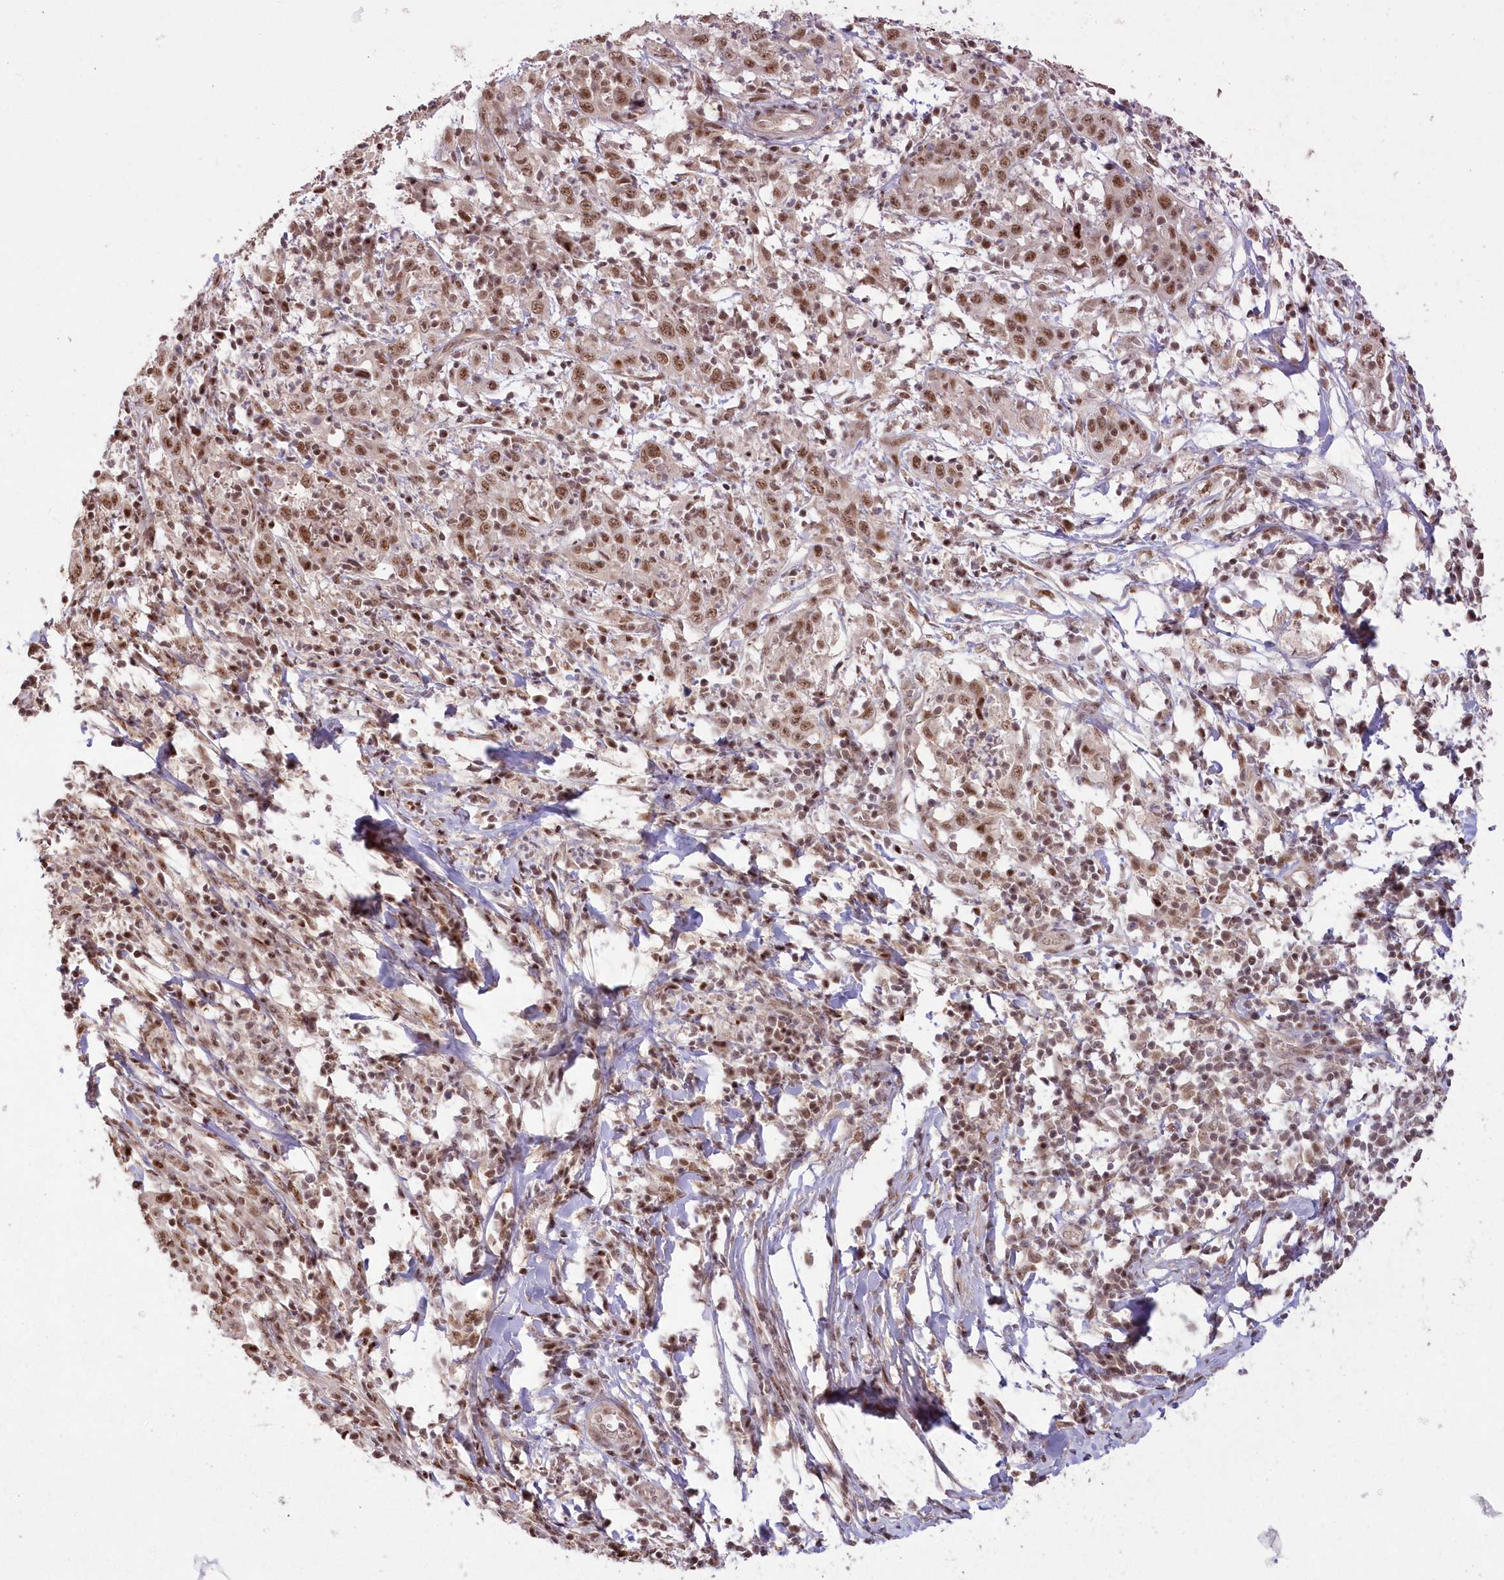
{"staining": {"intensity": "moderate", "quantity": ">75%", "location": "nuclear"}, "tissue": "cervical cancer", "cell_type": "Tumor cells", "image_type": "cancer", "snomed": [{"axis": "morphology", "description": "Squamous cell carcinoma, NOS"}, {"axis": "topography", "description": "Cervix"}], "caption": "Immunohistochemical staining of human cervical cancer (squamous cell carcinoma) reveals medium levels of moderate nuclear positivity in approximately >75% of tumor cells. (IHC, brightfield microscopy, high magnification).", "gene": "WBP1L", "patient": {"sex": "female", "age": 46}}